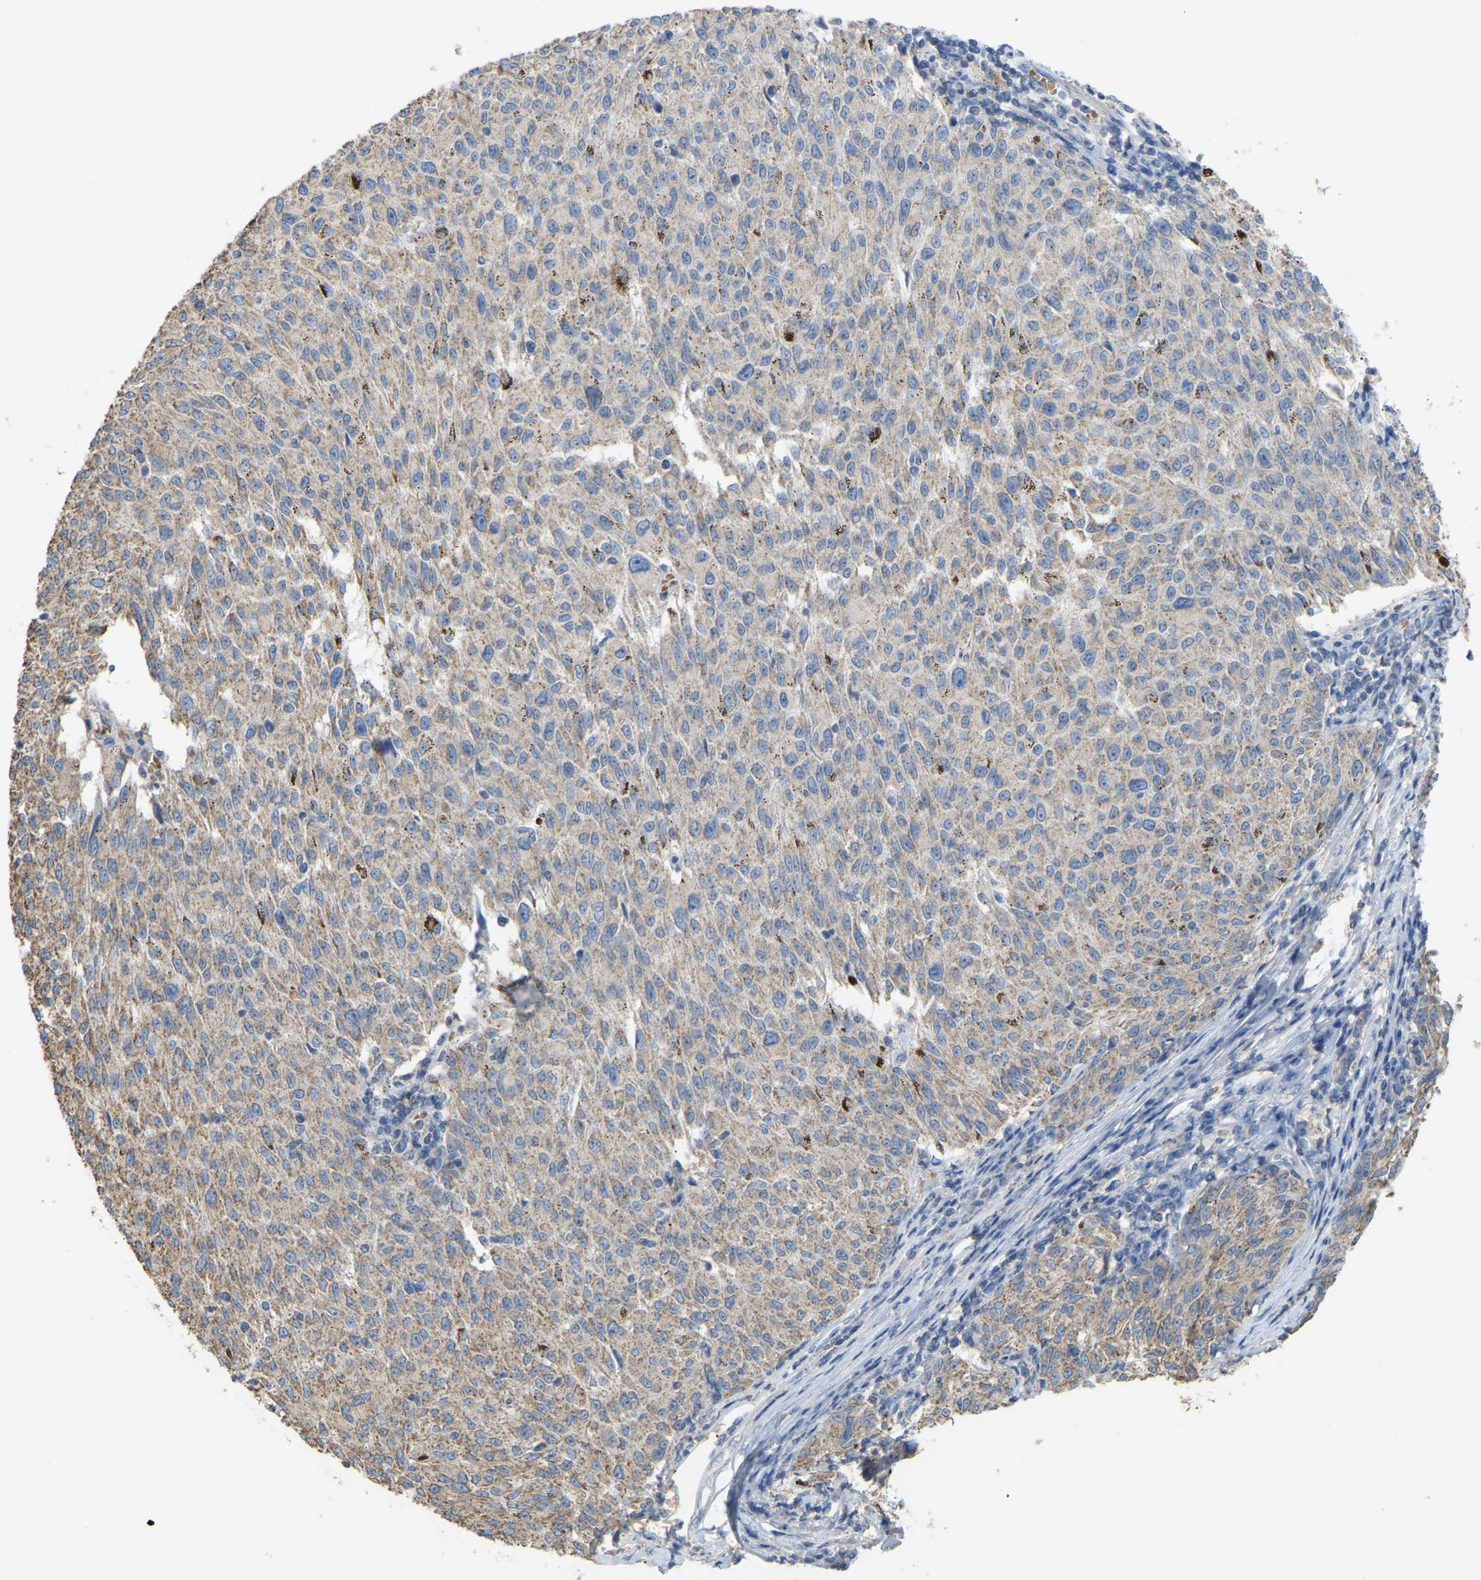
{"staining": {"intensity": "weak", "quantity": ">75%", "location": "cytoplasmic/membranous"}, "tissue": "melanoma", "cell_type": "Tumor cells", "image_type": "cancer", "snomed": [{"axis": "morphology", "description": "Malignant melanoma, NOS"}, {"axis": "topography", "description": "Skin"}], "caption": "This micrograph exhibits immunohistochemistry (IHC) staining of melanoma, with low weak cytoplasmic/membranous expression in about >75% of tumor cells.", "gene": "SERPINB5", "patient": {"sex": "female", "age": 72}}